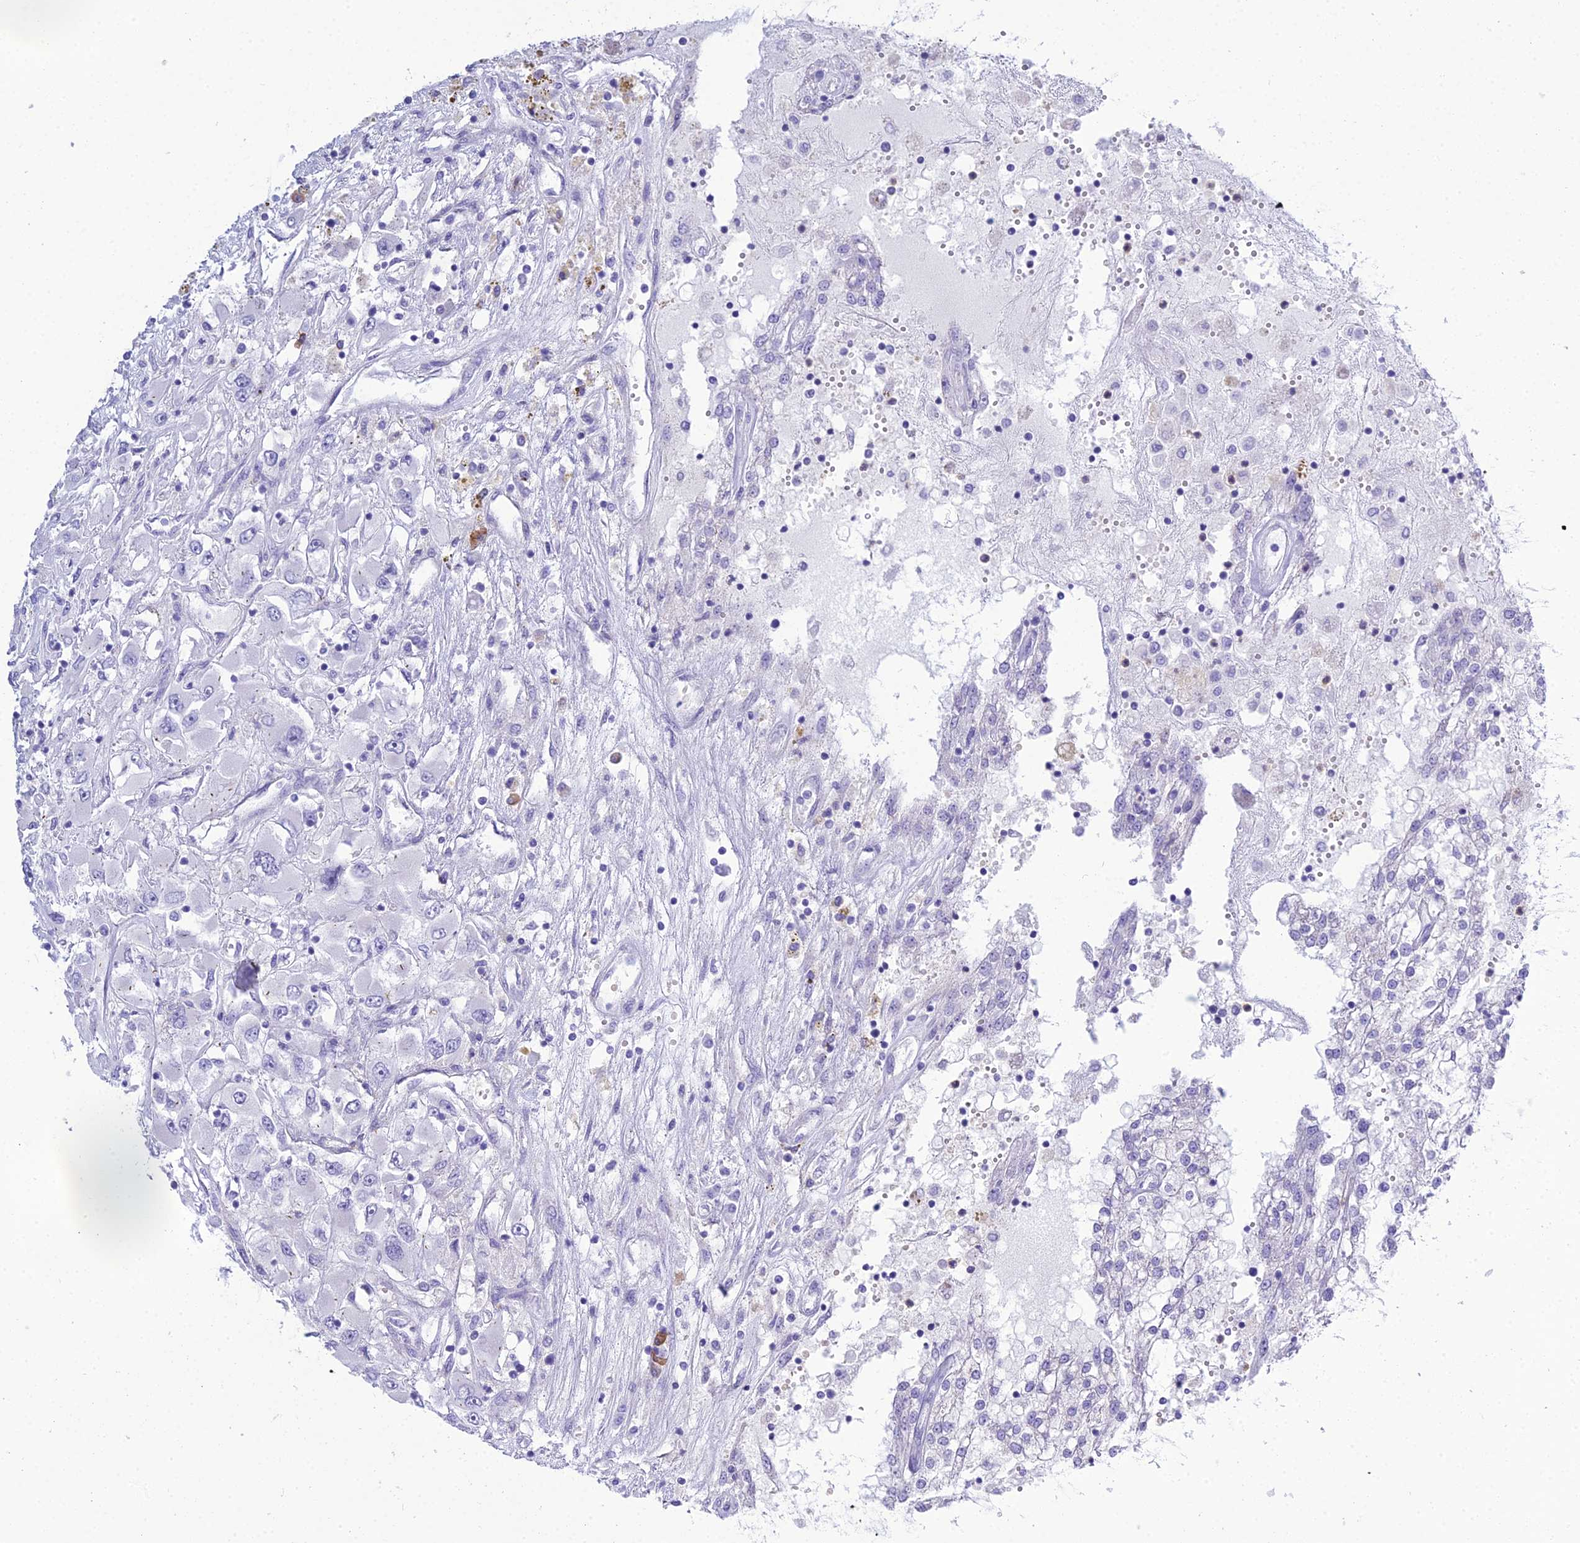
{"staining": {"intensity": "negative", "quantity": "none", "location": "none"}, "tissue": "renal cancer", "cell_type": "Tumor cells", "image_type": "cancer", "snomed": [{"axis": "morphology", "description": "Adenocarcinoma, NOS"}, {"axis": "topography", "description": "Kidney"}], "caption": "An IHC photomicrograph of renal cancer is shown. There is no staining in tumor cells of renal cancer.", "gene": "OR1Q1", "patient": {"sex": "female", "age": 52}}